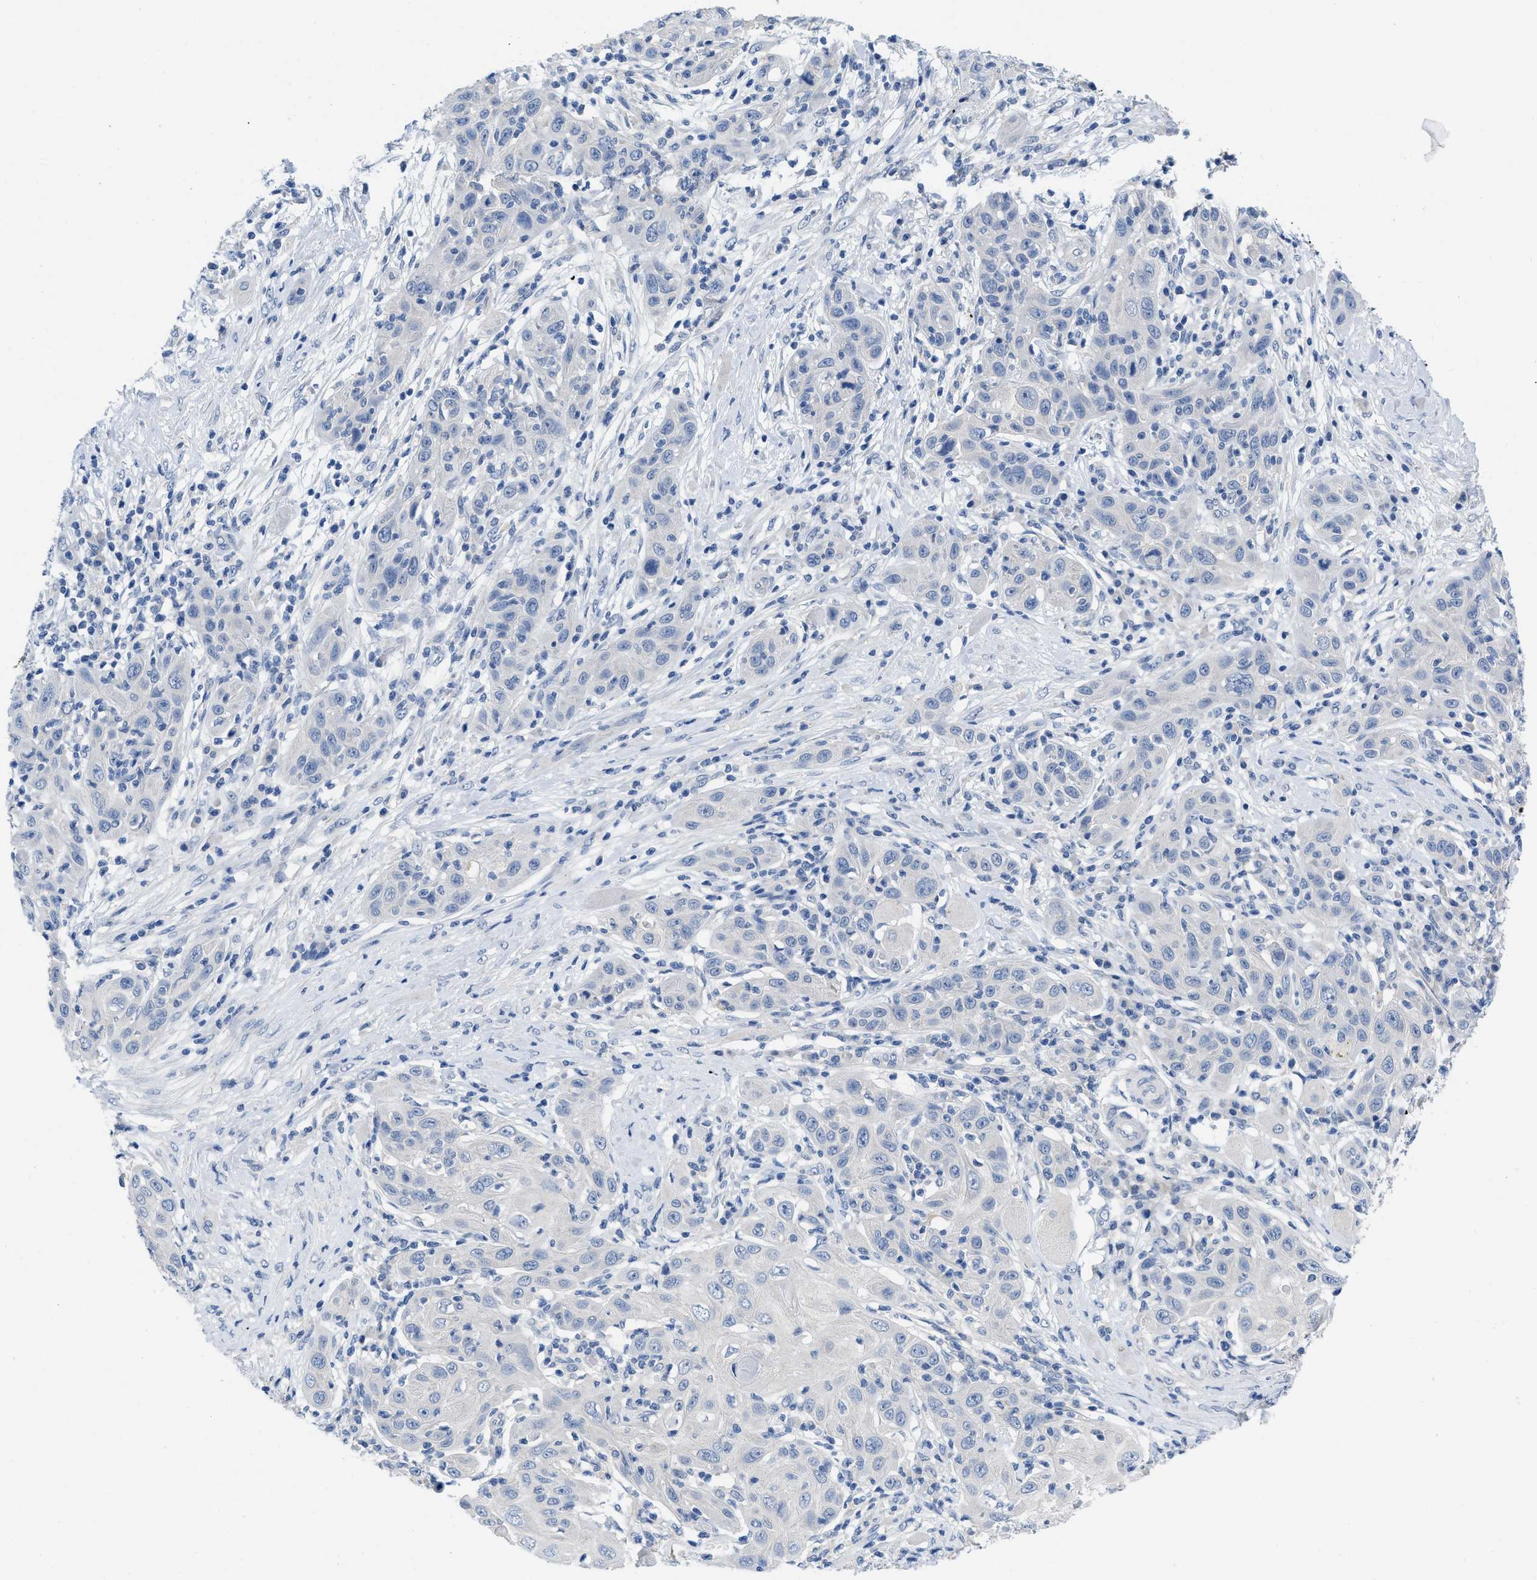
{"staining": {"intensity": "negative", "quantity": "none", "location": "none"}, "tissue": "skin cancer", "cell_type": "Tumor cells", "image_type": "cancer", "snomed": [{"axis": "morphology", "description": "Squamous cell carcinoma, NOS"}, {"axis": "topography", "description": "Skin"}], "caption": "An image of human squamous cell carcinoma (skin) is negative for staining in tumor cells.", "gene": "PYY", "patient": {"sex": "female", "age": 88}}